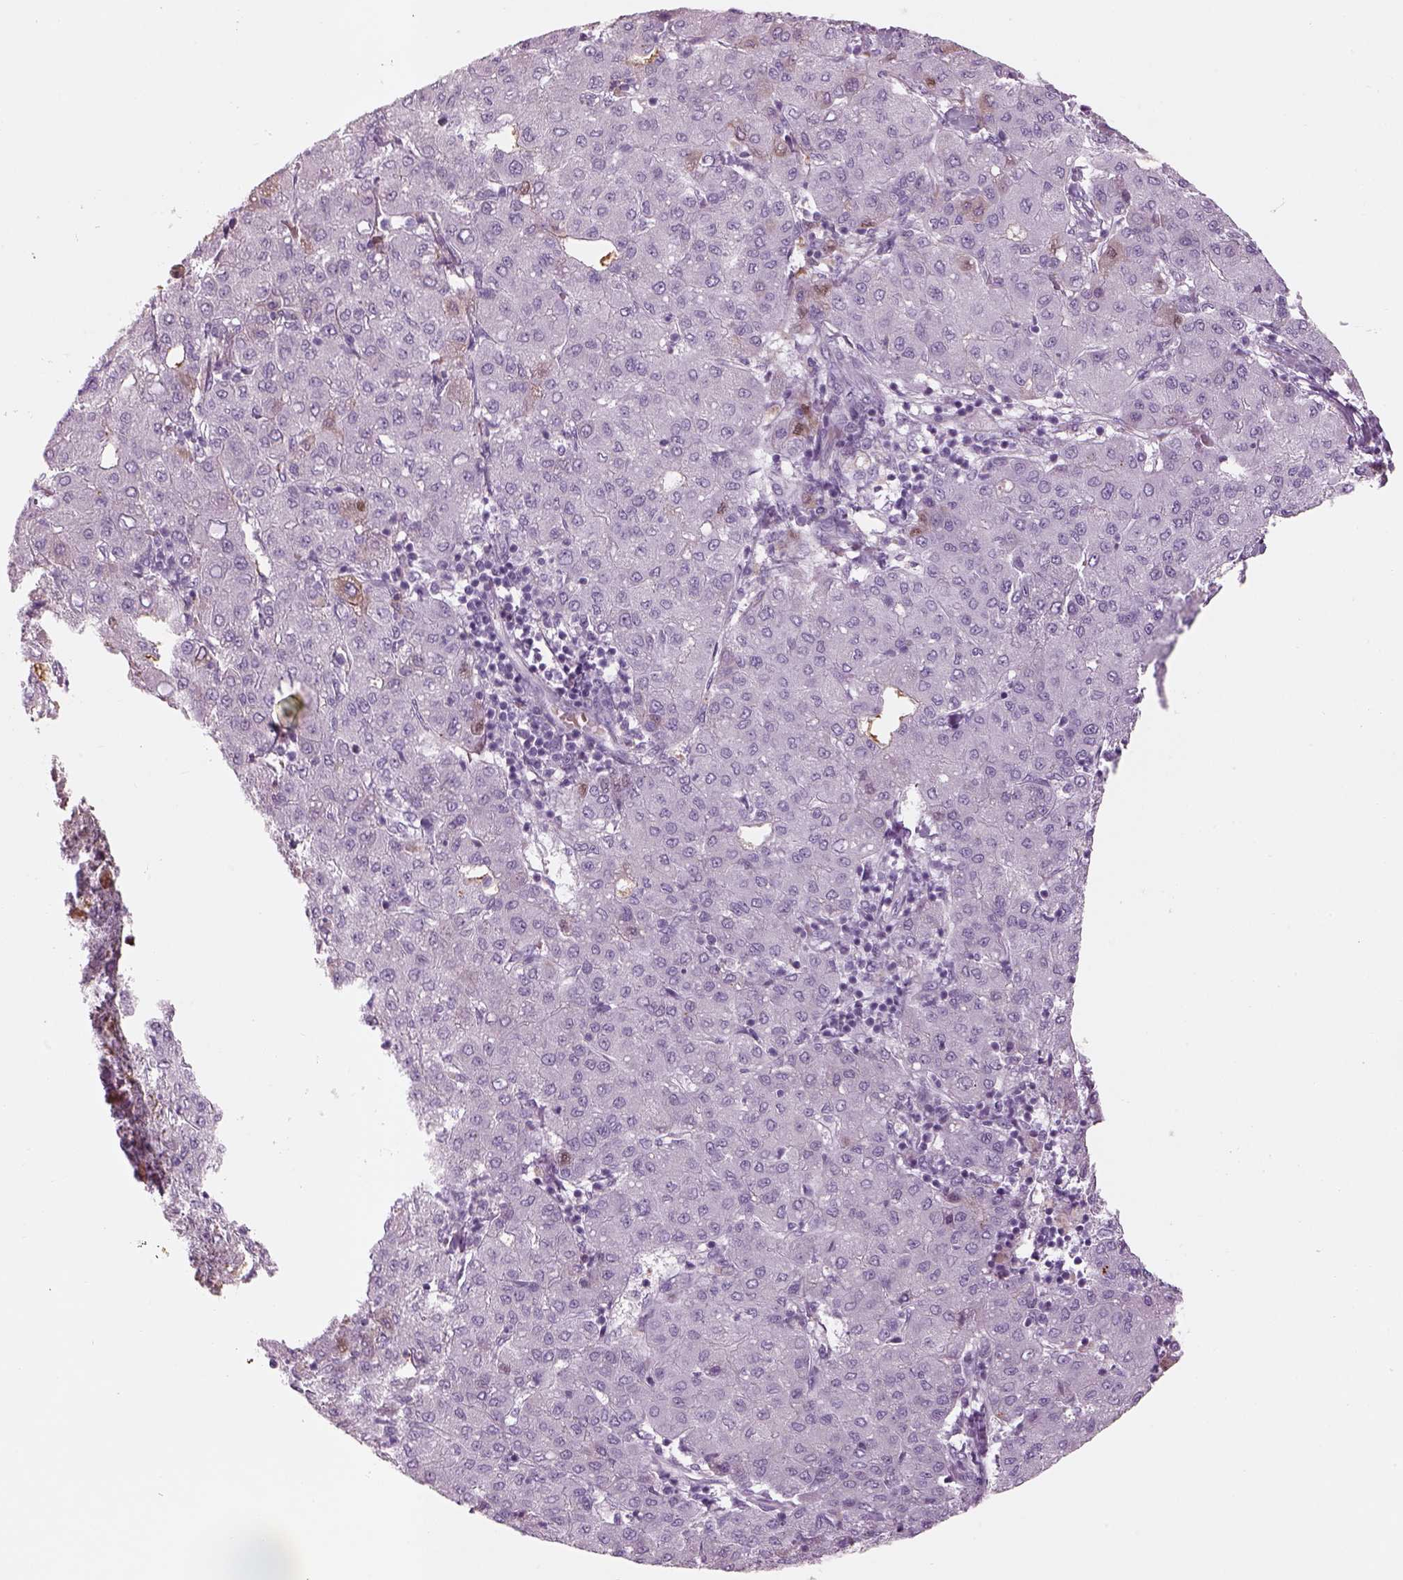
{"staining": {"intensity": "negative", "quantity": "none", "location": "none"}, "tissue": "liver cancer", "cell_type": "Tumor cells", "image_type": "cancer", "snomed": [{"axis": "morphology", "description": "Carcinoma, Hepatocellular, NOS"}, {"axis": "topography", "description": "Liver"}], "caption": "Tumor cells show no significant protein staining in liver hepatocellular carcinoma.", "gene": "PABPC1L2B", "patient": {"sex": "male", "age": 65}}